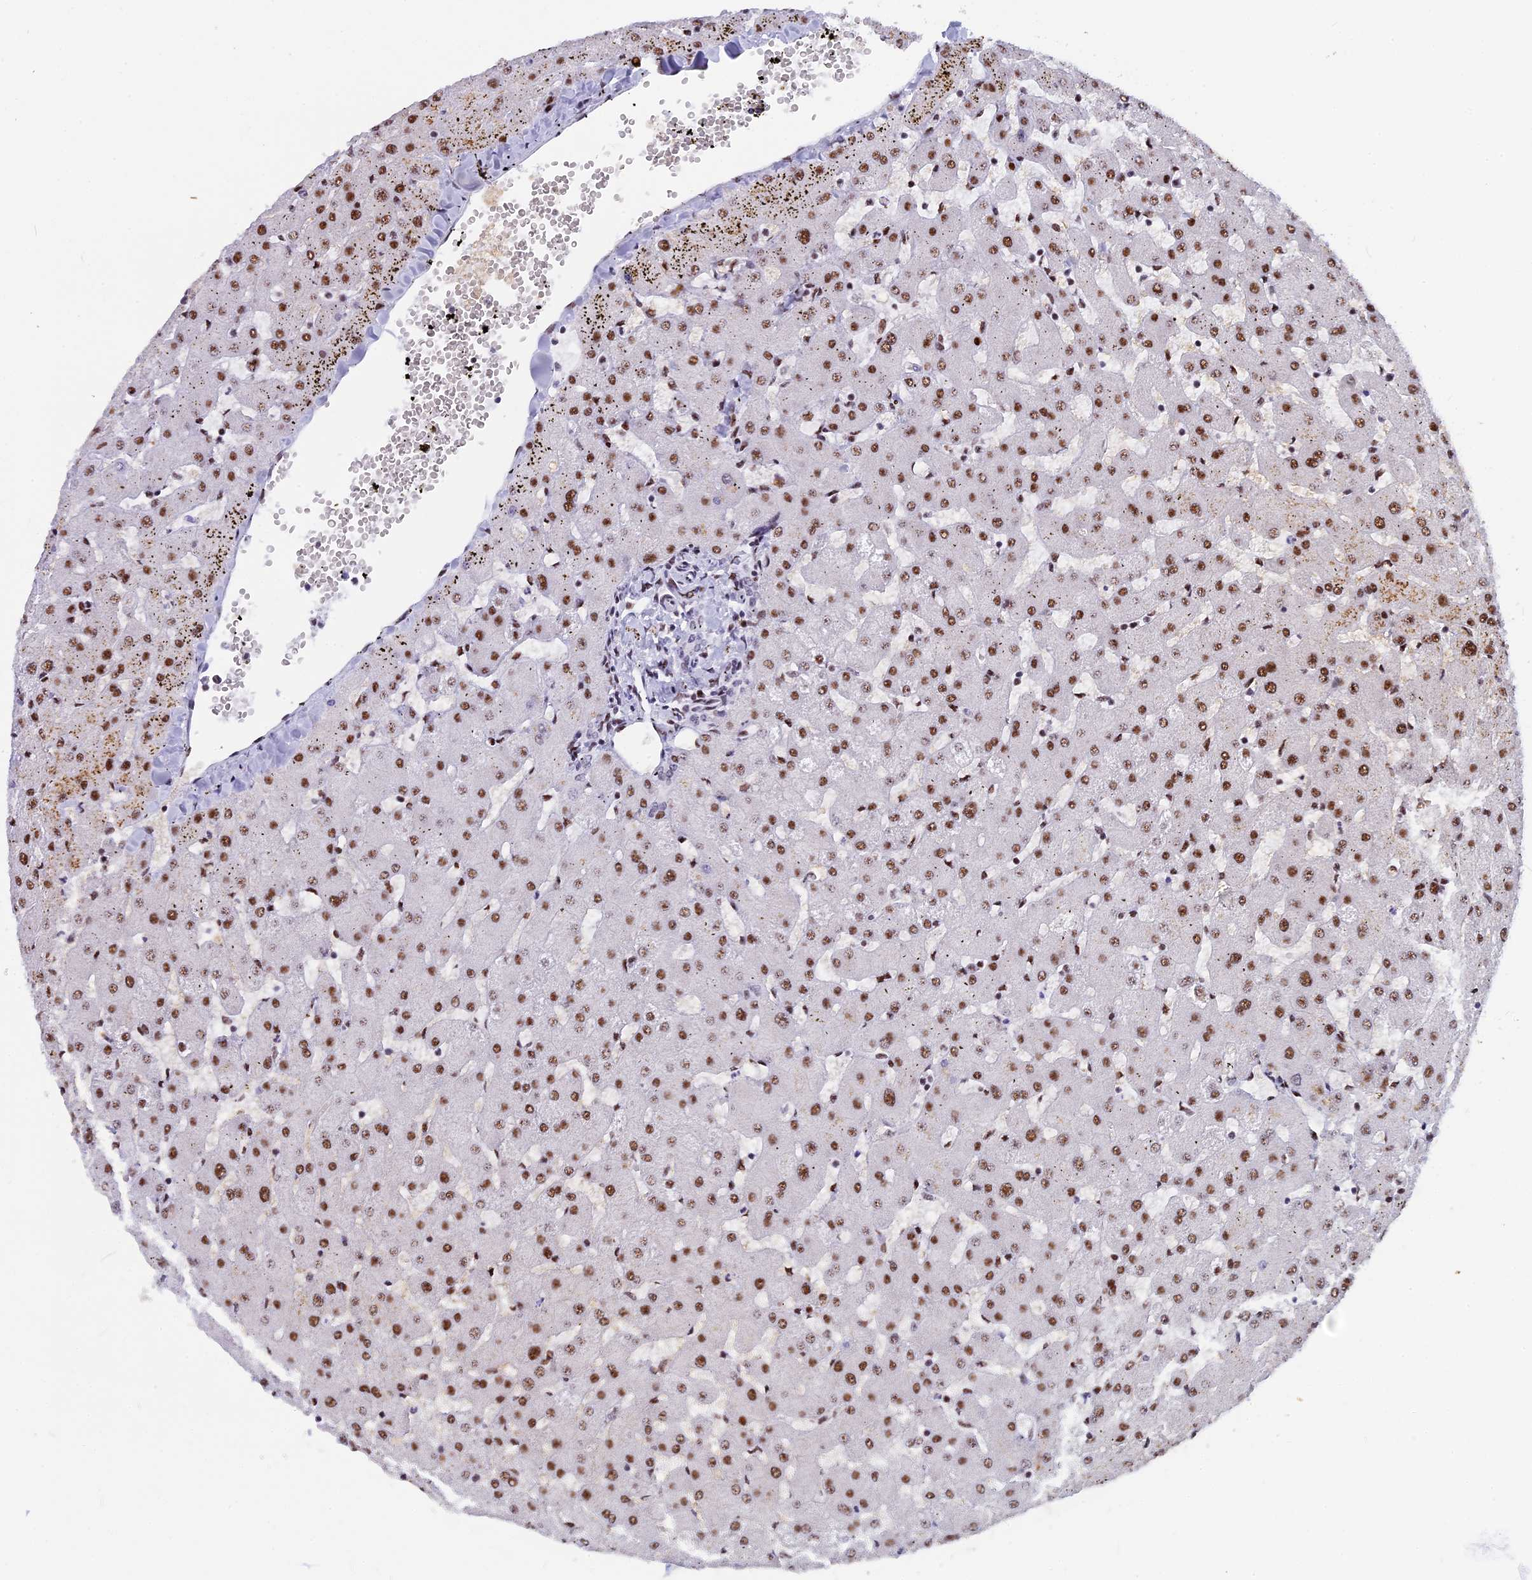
{"staining": {"intensity": "negative", "quantity": "none", "location": "none"}, "tissue": "liver", "cell_type": "Cholangiocytes", "image_type": "normal", "snomed": [{"axis": "morphology", "description": "Normal tissue, NOS"}, {"axis": "topography", "description": "Liver"}], "caption": "An image of human liver is negative for staining in cholangiocytes. (DAB (3,3'-diaminobenzidine) immunohistochemistry (IHC) visualized using brightfield microscopy, high magnification).", "gene": "NSA2", "patient": {"sex": "female", "age": 63}}